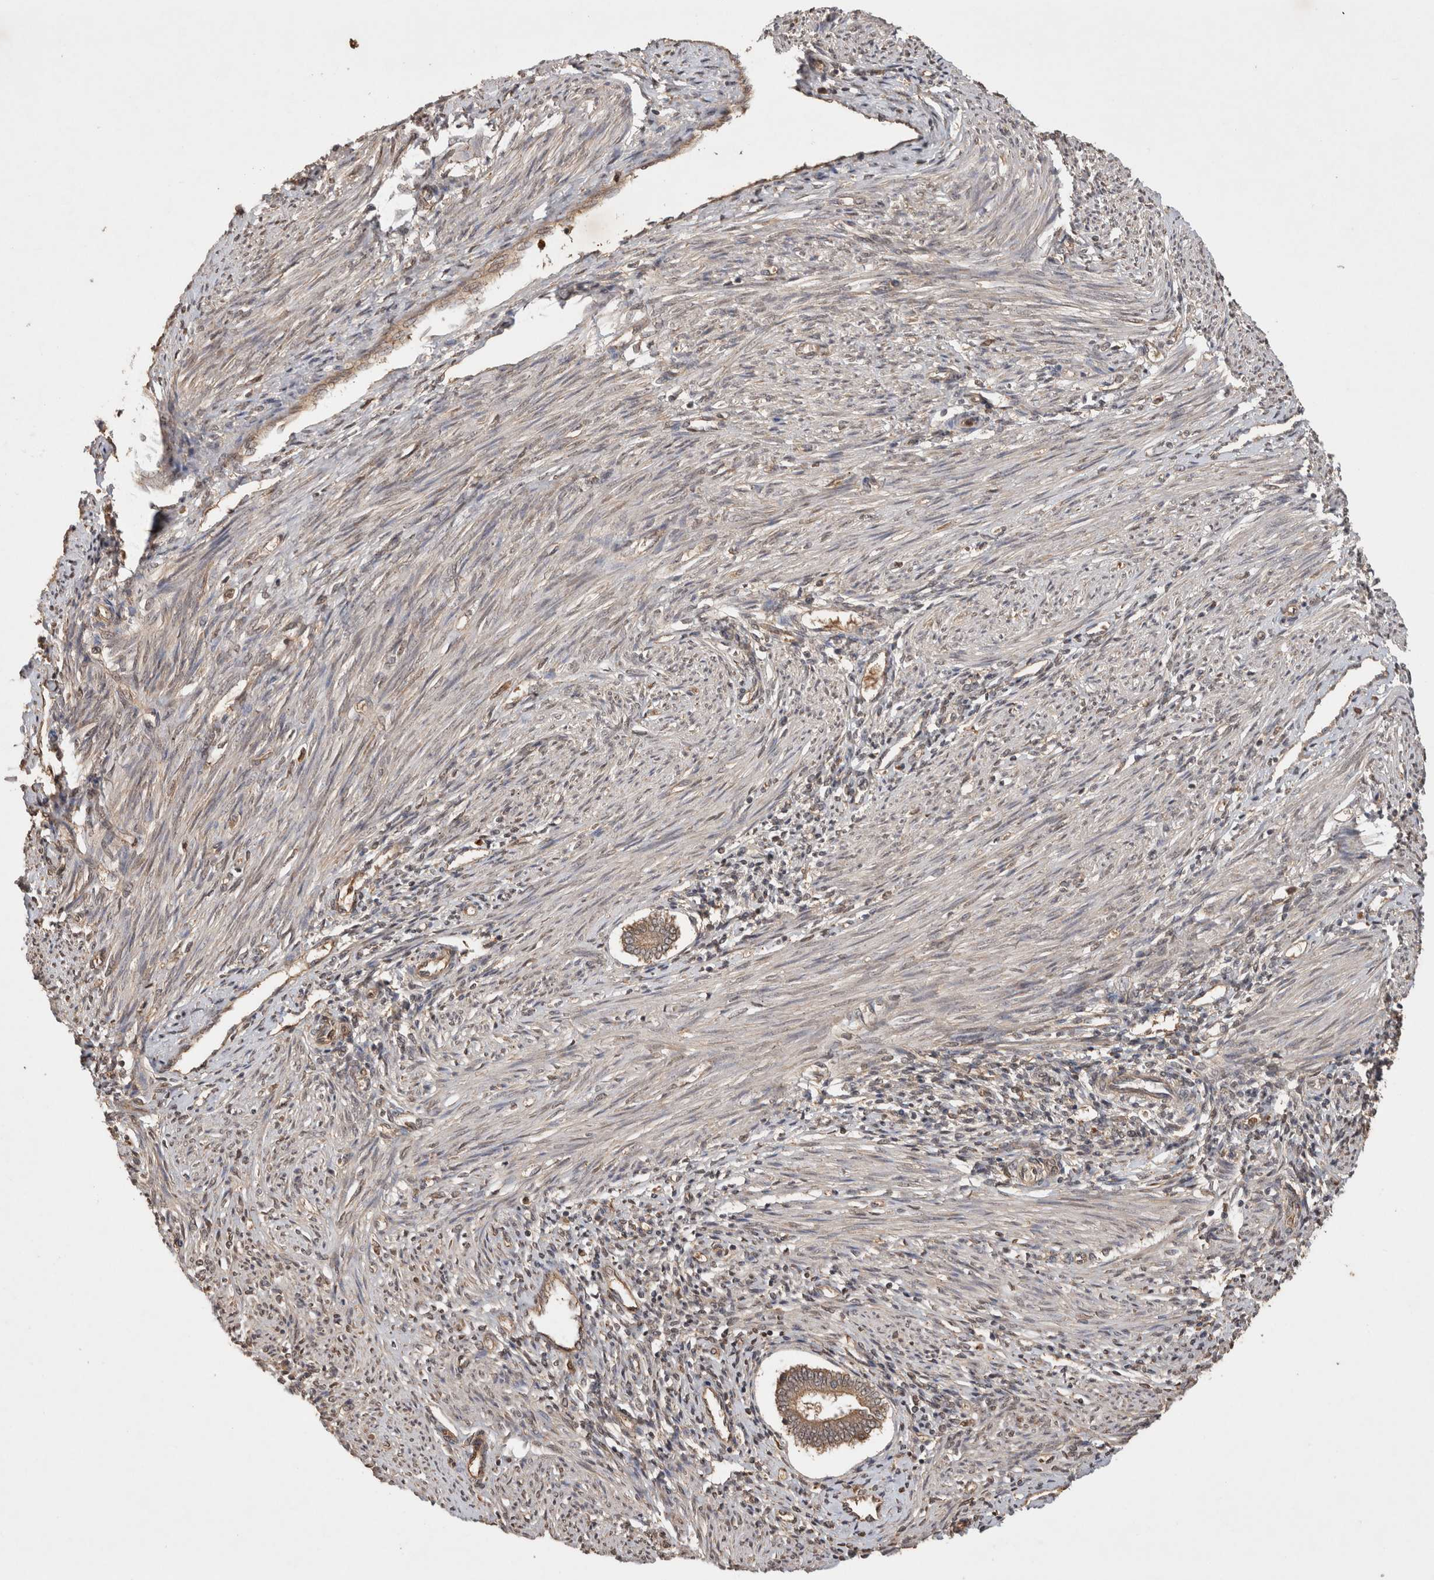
{"staining": {"intensity": "moderate", "quantity": "25%-75%", "location": "cytoplasmic/membranous"}, "tissue": "endometrium", "cell_type": "Cells in endometrial stroma", "image_type": "normal", "snomed": [{"axis": "morphology", "description": "Normal tissue, NOS"}, {"axis": "topography", "description": "Endometrium"}], "caption": "There is medium levels of moderate cytoplasmic/membranous positivity in cells in endometrial stroma of benign endometrium, as demonstrated by immunohistochemical staining (brown color).", "gene": "PRMT3", "patient": {"sex": "female", "age": 42}}